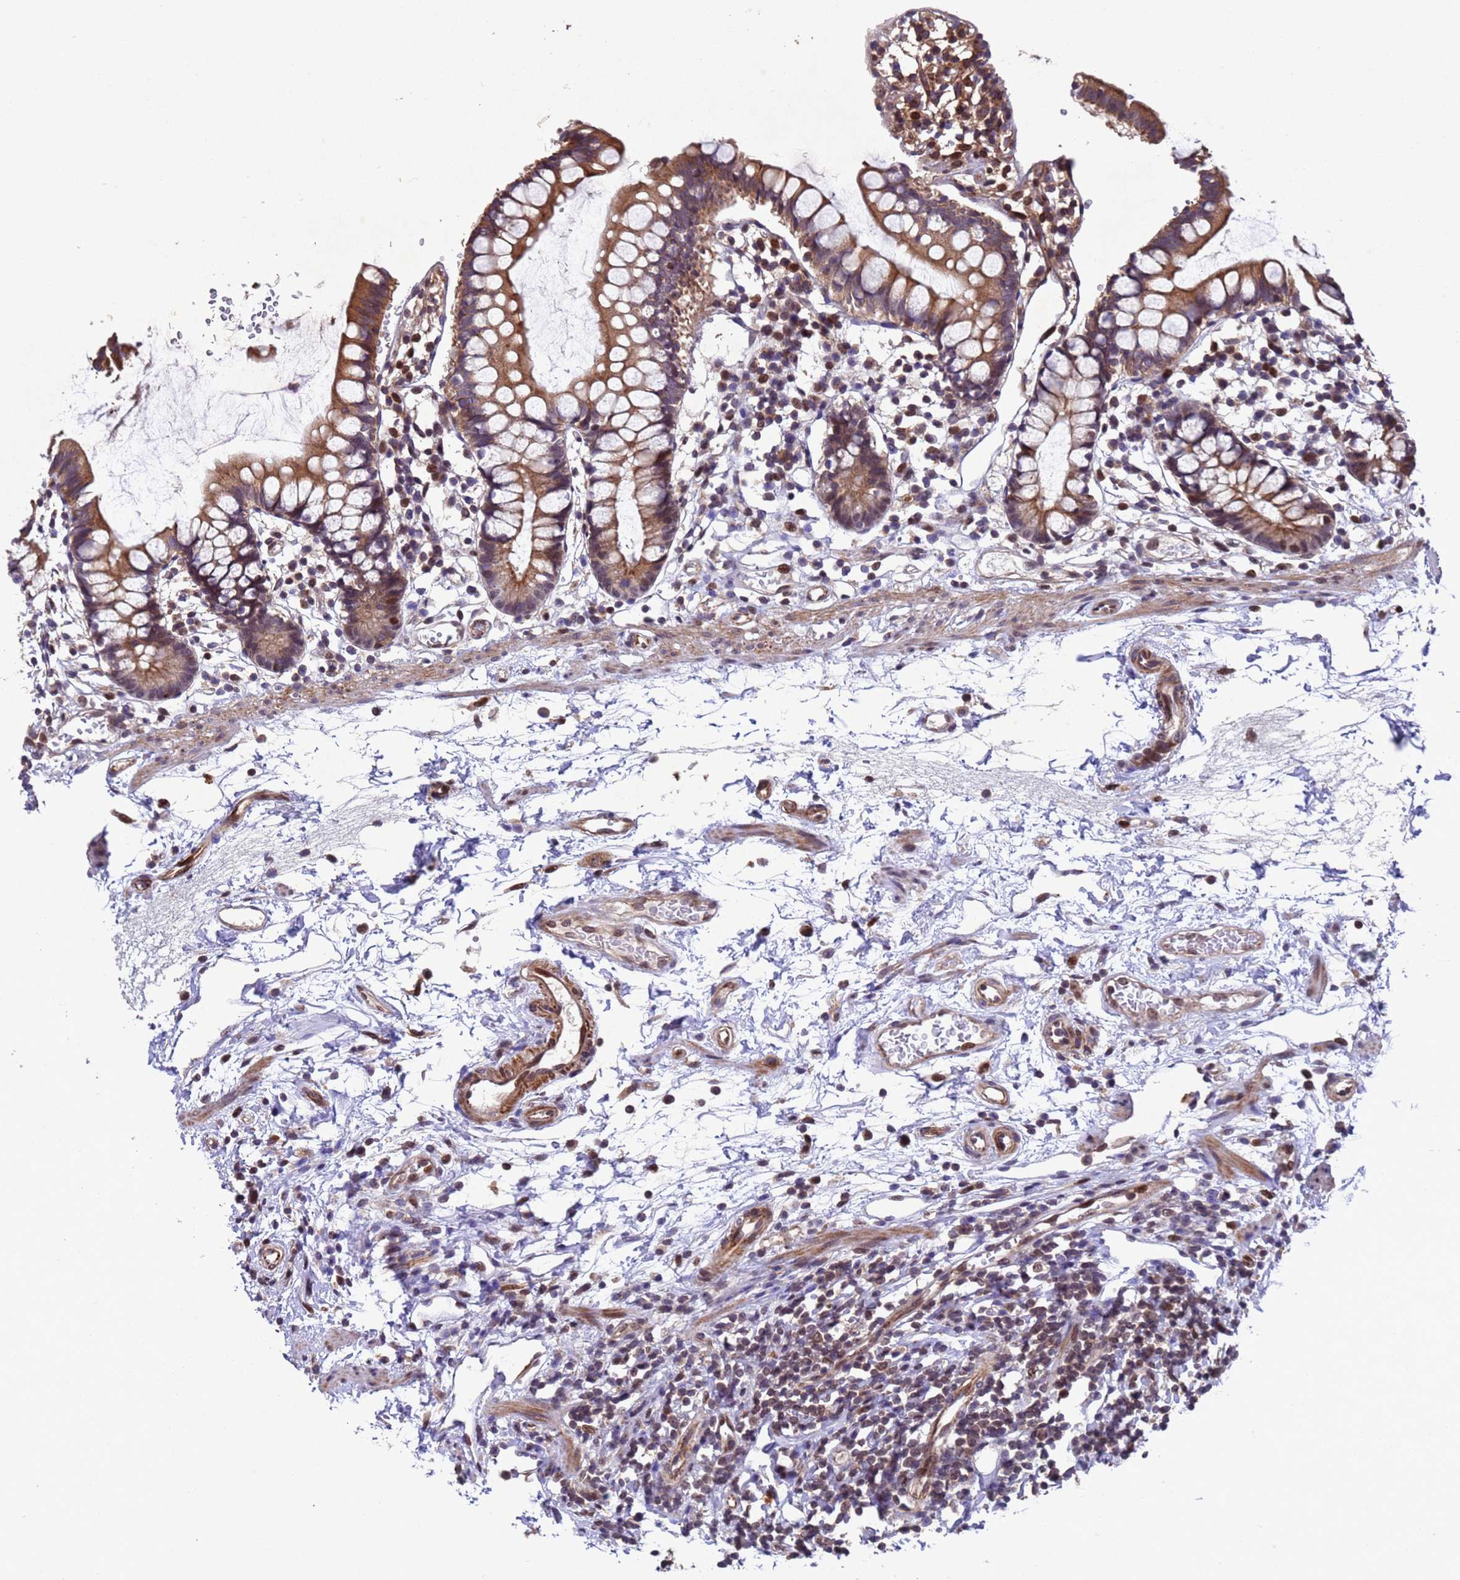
{"staining": {"intensity": "moderate", "quantity": ">75%", "location": "cytoplasmic/membranous"}, "tissue": "small intestine", "cell_type": "Glandular cells", "image_type": "normal", "snomed": [{"axis": "morphology", "description": "Normal tissue, NOS"}, {"axis": "topography", "description": "Small intestine"}], "caption": "Small intestine stained for a protein (brown) displays moderate cytoplasmic/membranous positive expression in about >75% of glandular cells.", "gene": "TBK1", "patient": {"sex": "female", "age": 84}}